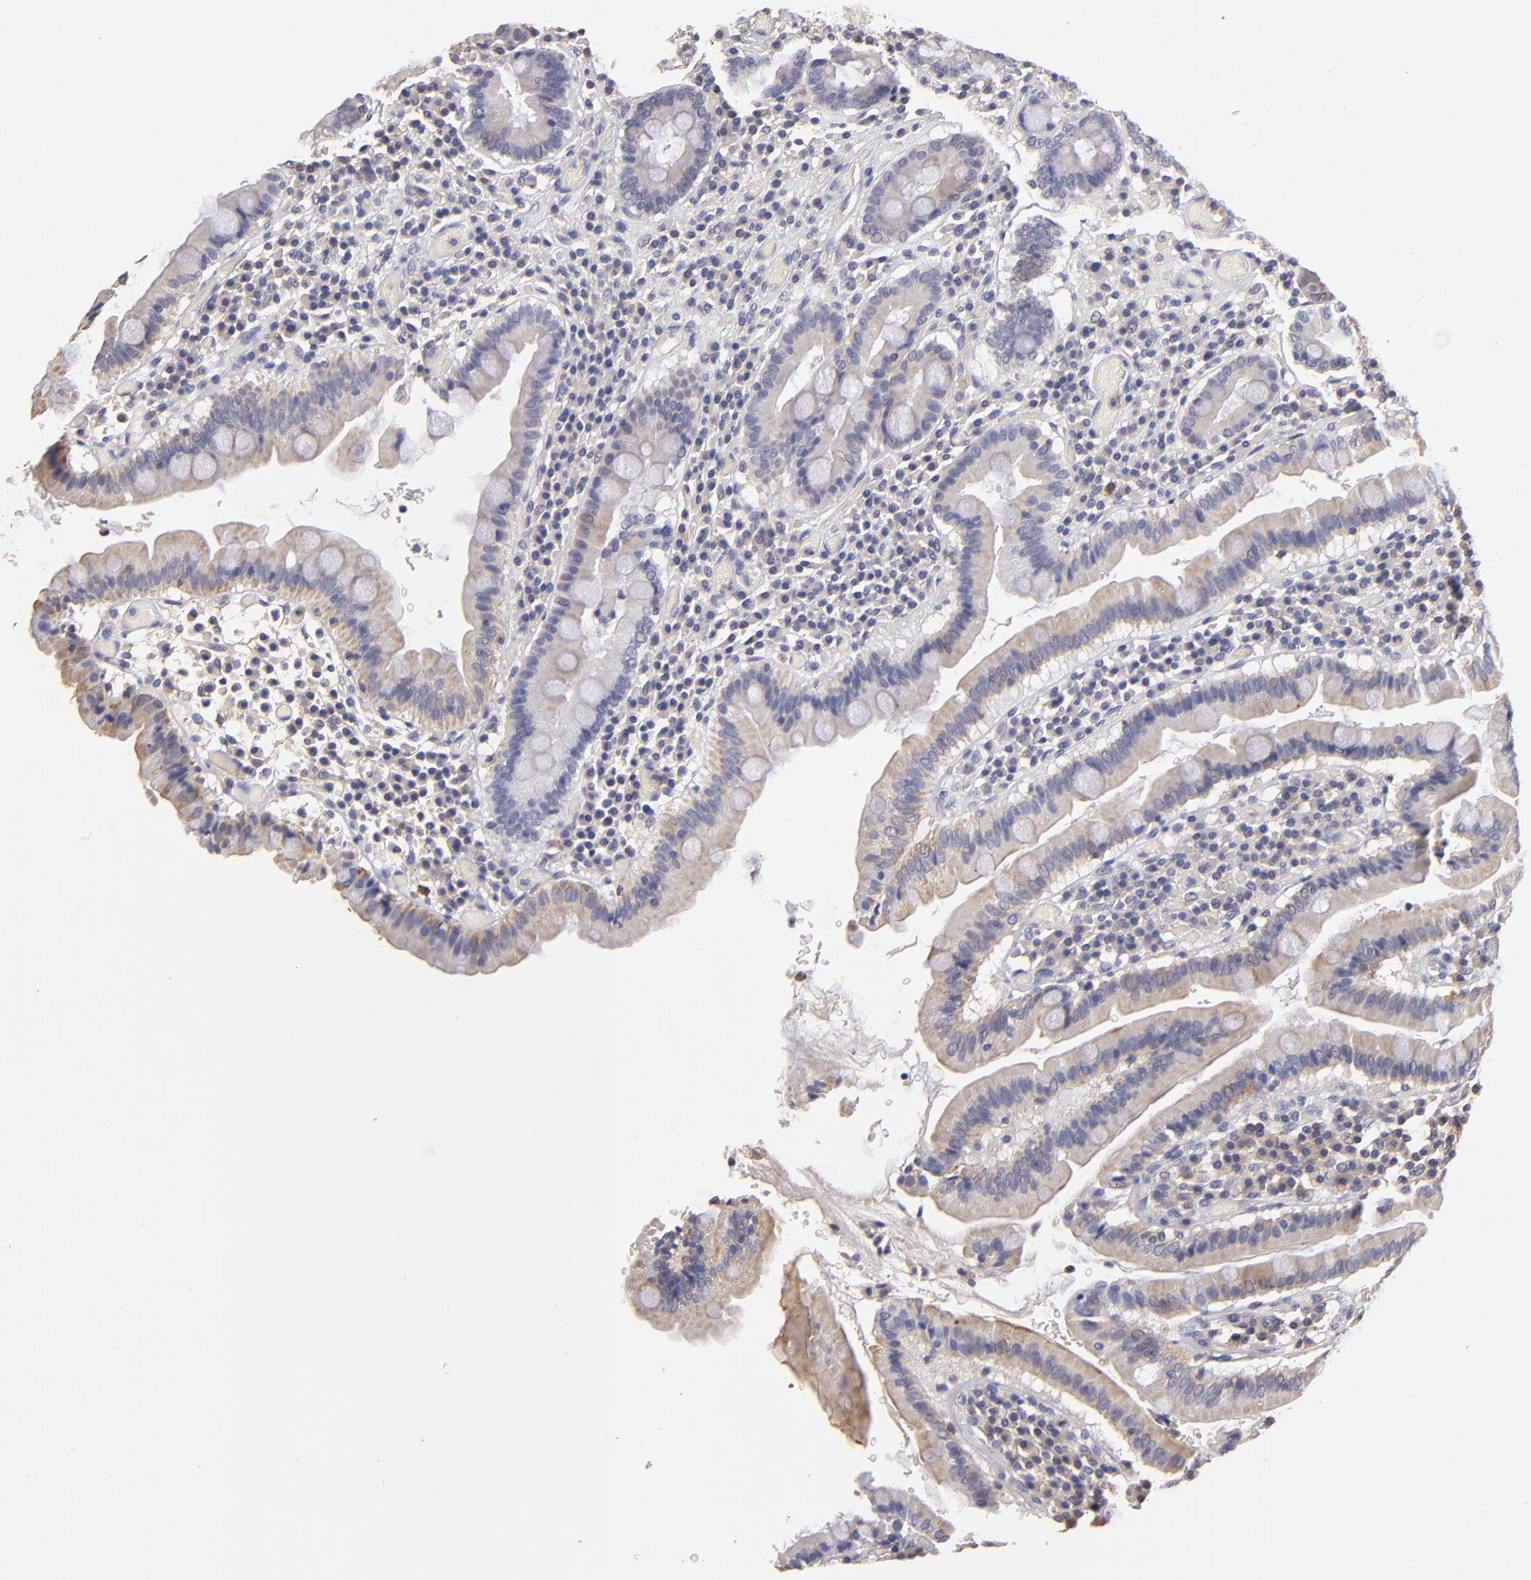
{"staining": {"intensity": "weak", "quantity": "25%-75%", "location": "cytoplasmic/membranous"}, "tissue": "duodenum", "cell_type": "Glandular cells", "image_type": "normal", "snomed": [{"axis": "morphology", "description": "Normal tissue, NOS"}, {"axis": "topography", "description": "Stomach, lower"}, {"axis": "topography", "description": "Duodenum"}], "caption": "Immunohistochemical staining of unremarkable duodenum displays weak cytoplasmic/membranous protein expression in about 25%-75% of glandular cells. (Brightfield microscopy of DAB IHC at high magnification).", "gene": "ABCB1", "patient": {"sex": "male", "age": 84}}